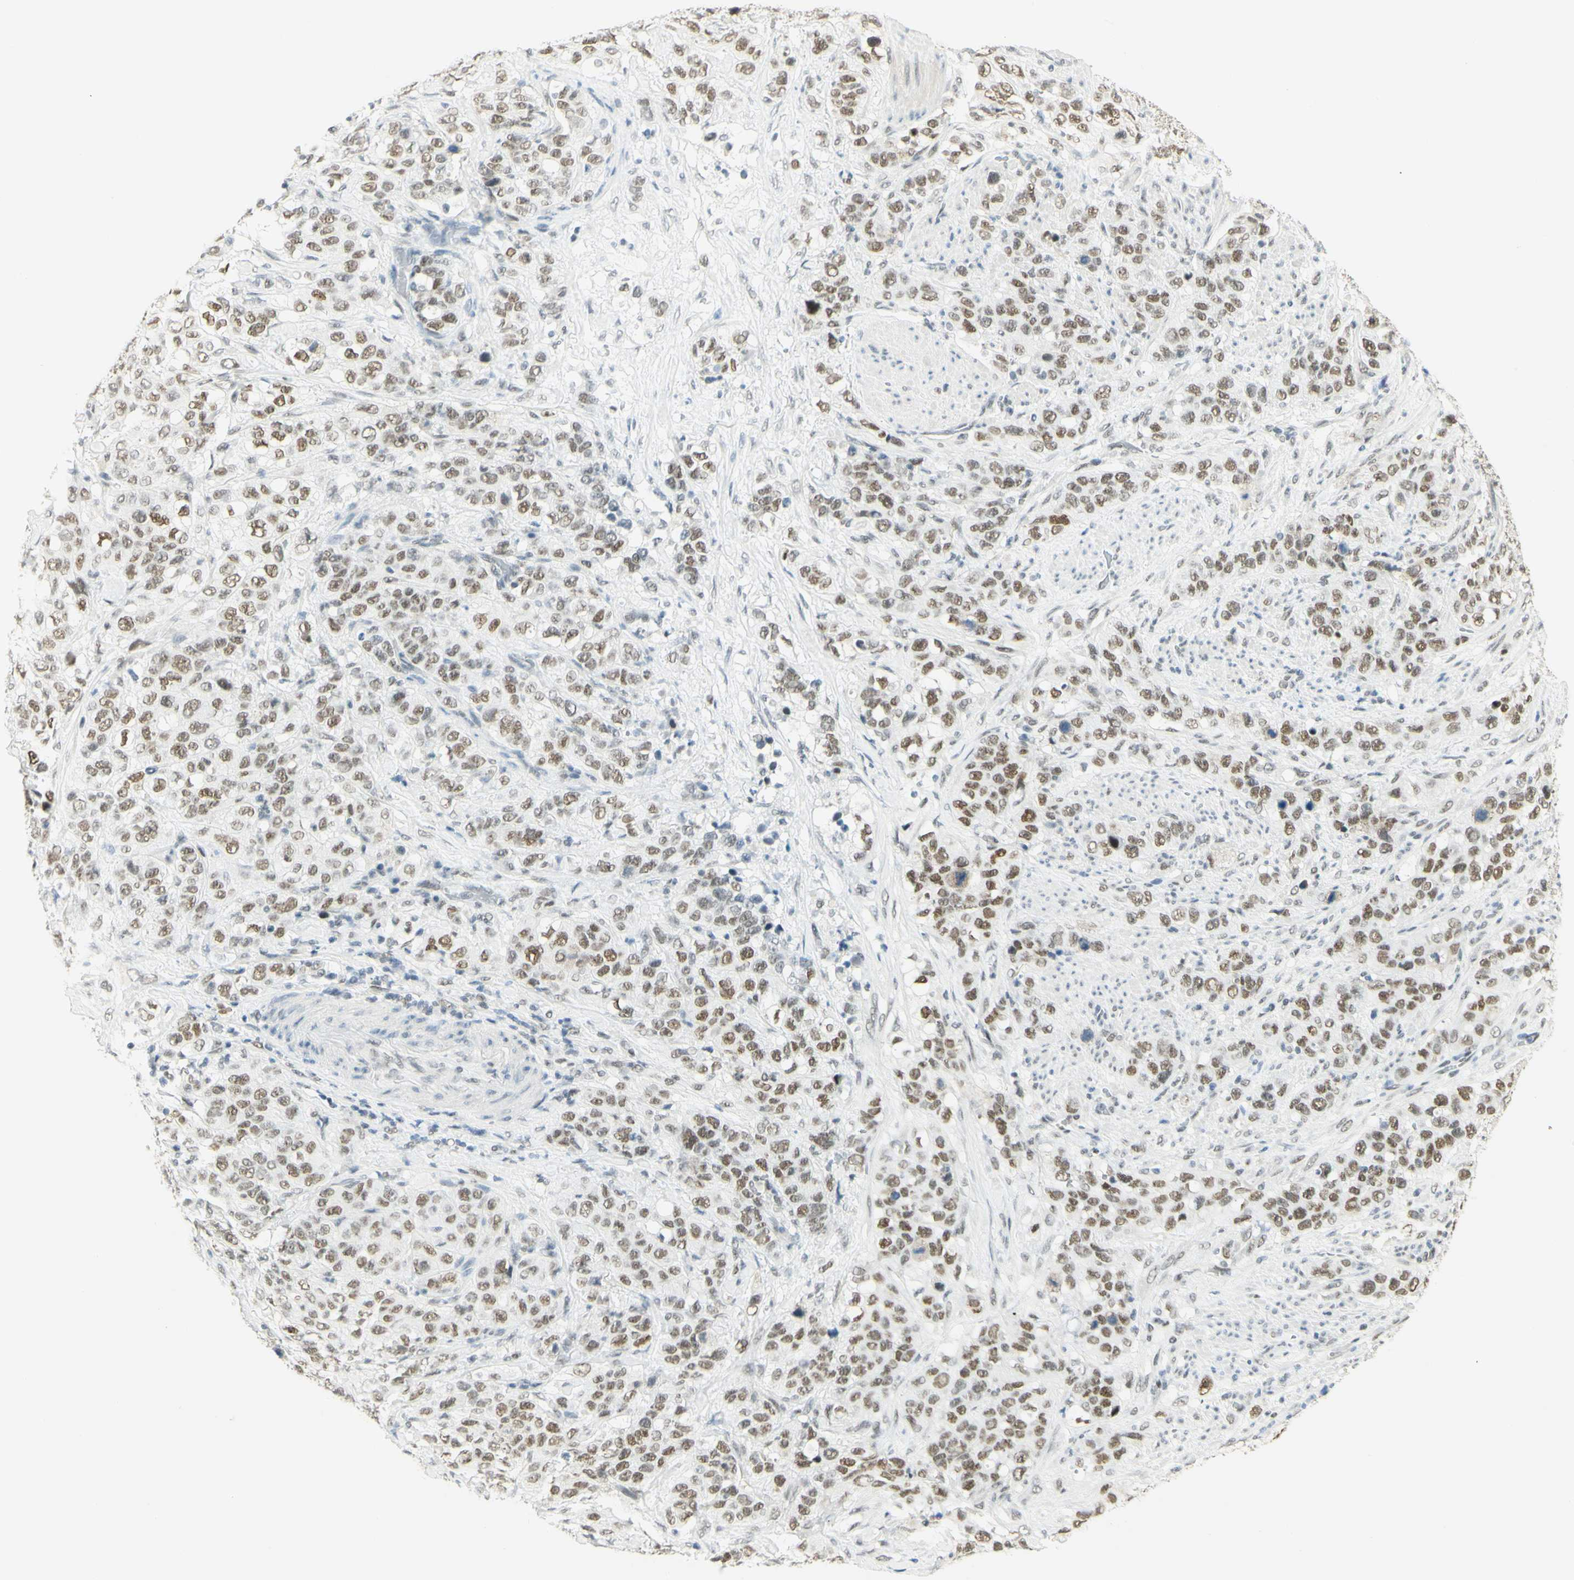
{"staining": {"intensity": "moderate", "quantity": ">75%", "location": "nuclear"}, "tissue": "stomach cancer", "cell_type": "Tumor cells", "image_type": "cancer", "snomed": [{"axis": "morphology", "description": "Adenocarcinoma, NOS"}, {"axis": "topography", "description": "Stomach"}], "caption": "IHC (DAB) staining of human stomach adenocarcinoma displays moderate nuclear protein positivity in approximately >75% of tumor cells.", "gene": "PMS2", "patient": {"sex": "male", "age": 48}}